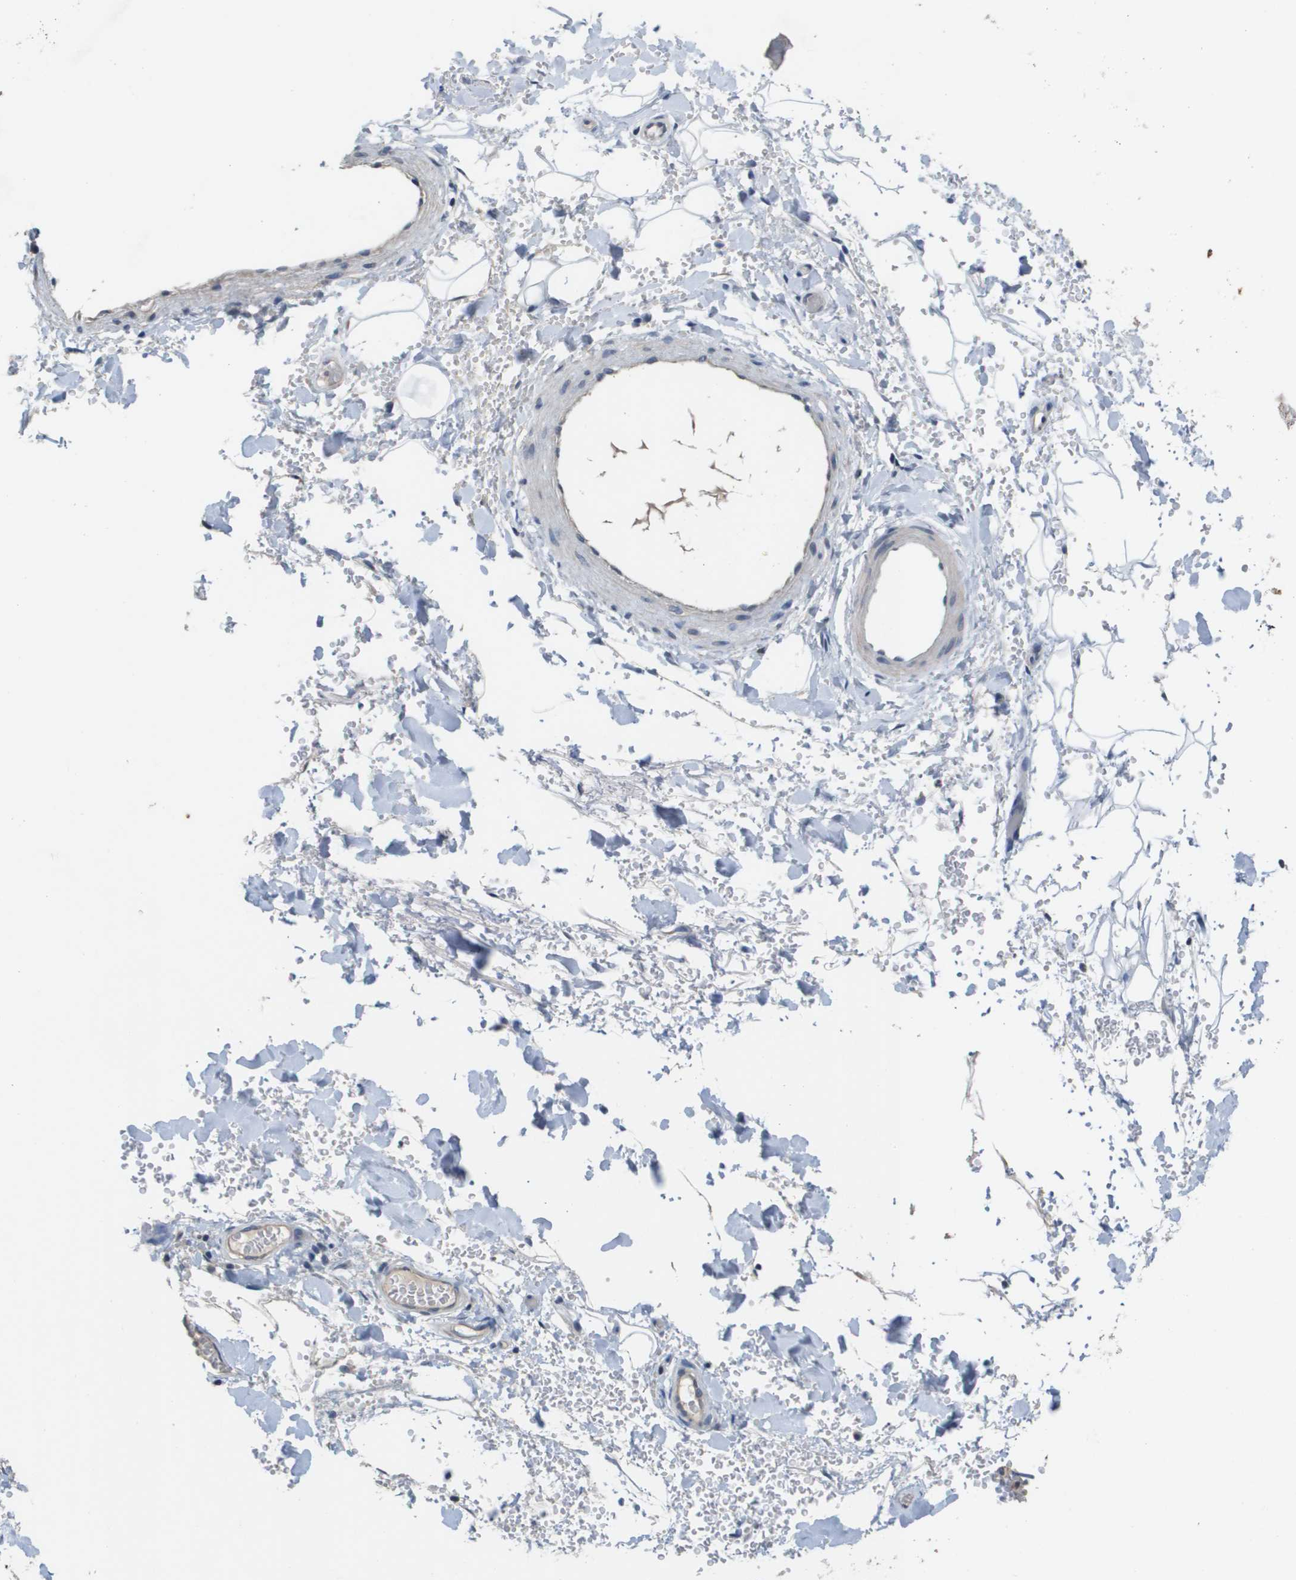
{"staining": {"intensity": "negative", "quantity": "none", "location": "none"}, "tissue": "adipose tissue", "cell_type": "Adipocytes", "image_type": "normal", "snomed": [{"axis": "morphology", "description": "Normal tissue, NOS"}, {"axis": "morphology", "description": "Carcinoma, NOS"}, {"axis": "topography", "description": "Pancreas"}, {"axis": "topography", "description": "Peripheral nerve tissue"}], "caption": "There is no significant expression in adipocytes of adipose tissue. The staining was performed using DAB (3,3'-diaminobenzidine) to visualize the protein expression in brown, while the nuclei were stained in blue with hematoxylin (Magnification: 20x).", "gene": "CAPN11", "patient": {"sex": "female", "age": 29}}